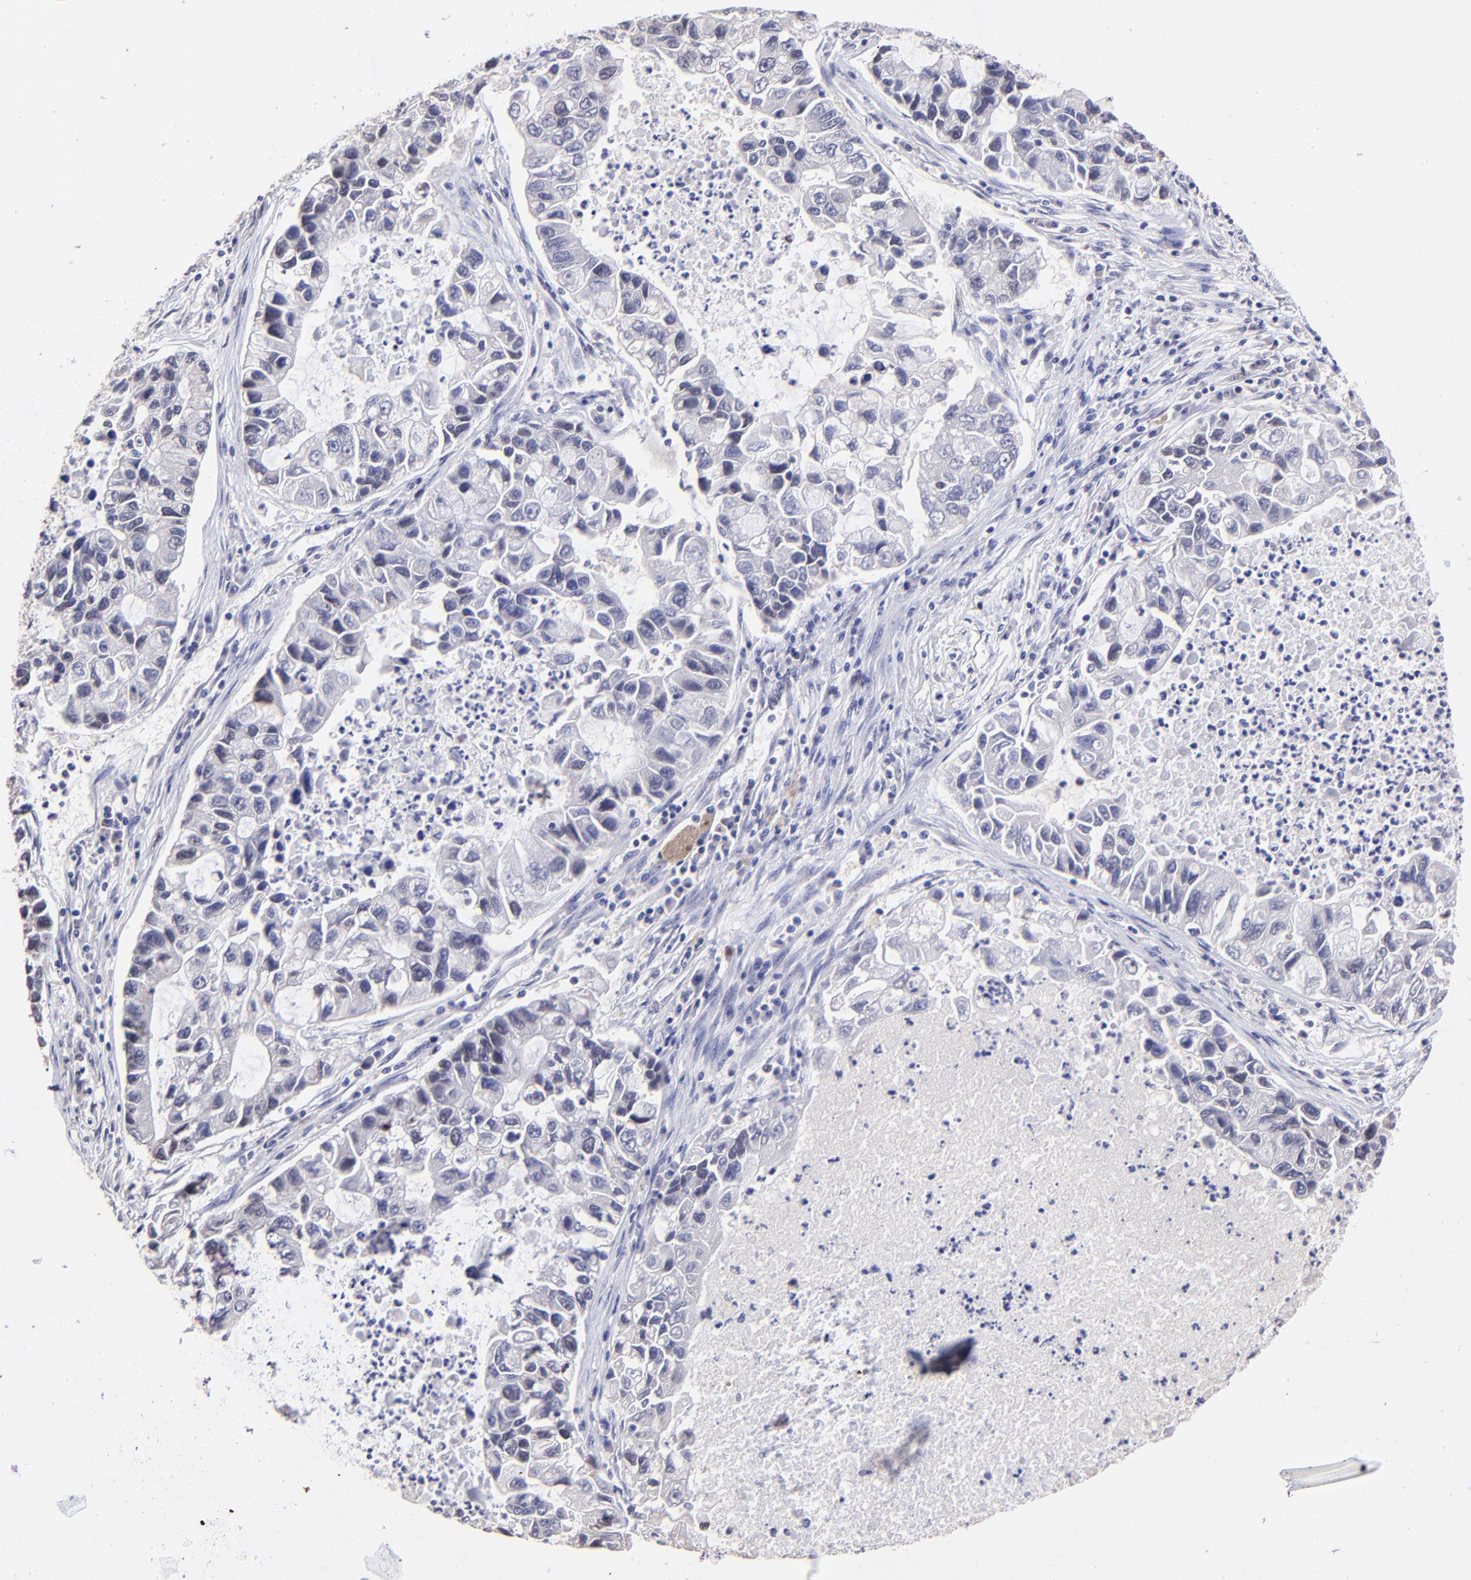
{"staining": {"intensity": "negative", "quantity": "none", "location": "none"}, "tissue": "lung cancer", "cell_type": "Tumor cells", "image_type": "cancer", "snomed": [{"axis": "morphology", "description": "Adenocarcinoma, NOS"}, {"axis": "topography", "description": "Lung"}], "caption": "Human adenocarcinoma (lung) stained for a protein using IHC displays no positivity in tumor cells.", "gene": "DNMT1", "patient": {"sex": "female", "age": 51}}